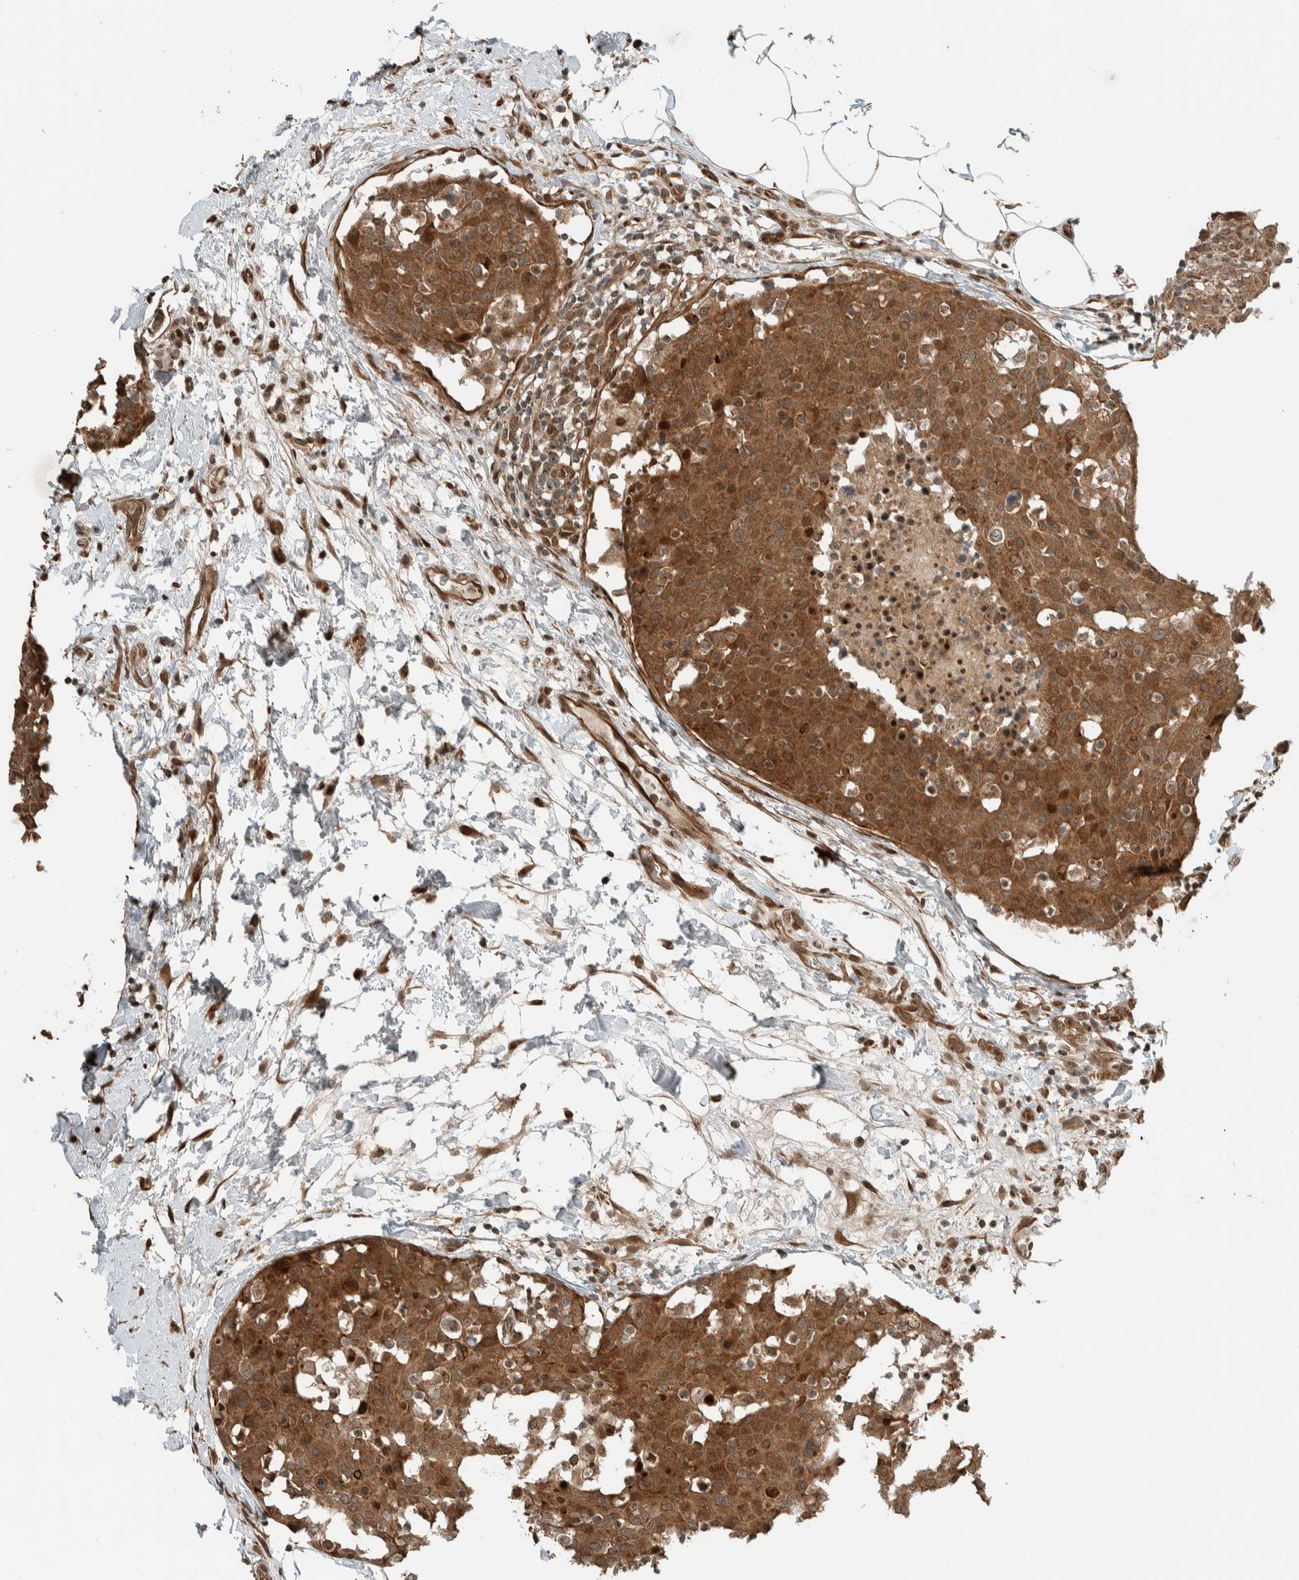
{"staining": {"intensity": "moderate", "quantity": ">75%", "location": "cytoplasmic/membranous,nuclear"}, "tissue": "breast cancer", "cell_type": "Tumor cells", "image_type": "cancer", "snomed": [{"axis": "morphology", "description": "Normal tissue, NOS"}, {"axis": "morphology", "description": "Duct carcinoma"}, {"axis": "topography", "description": "Breast"}], "caption": "Infiltrating ductal carcinoma (breast) stained with a protein marker demonstrates moderate staining in tumor cells.", "gene": "STXBP4", "patient": {"sex": "female", "age": 37}}